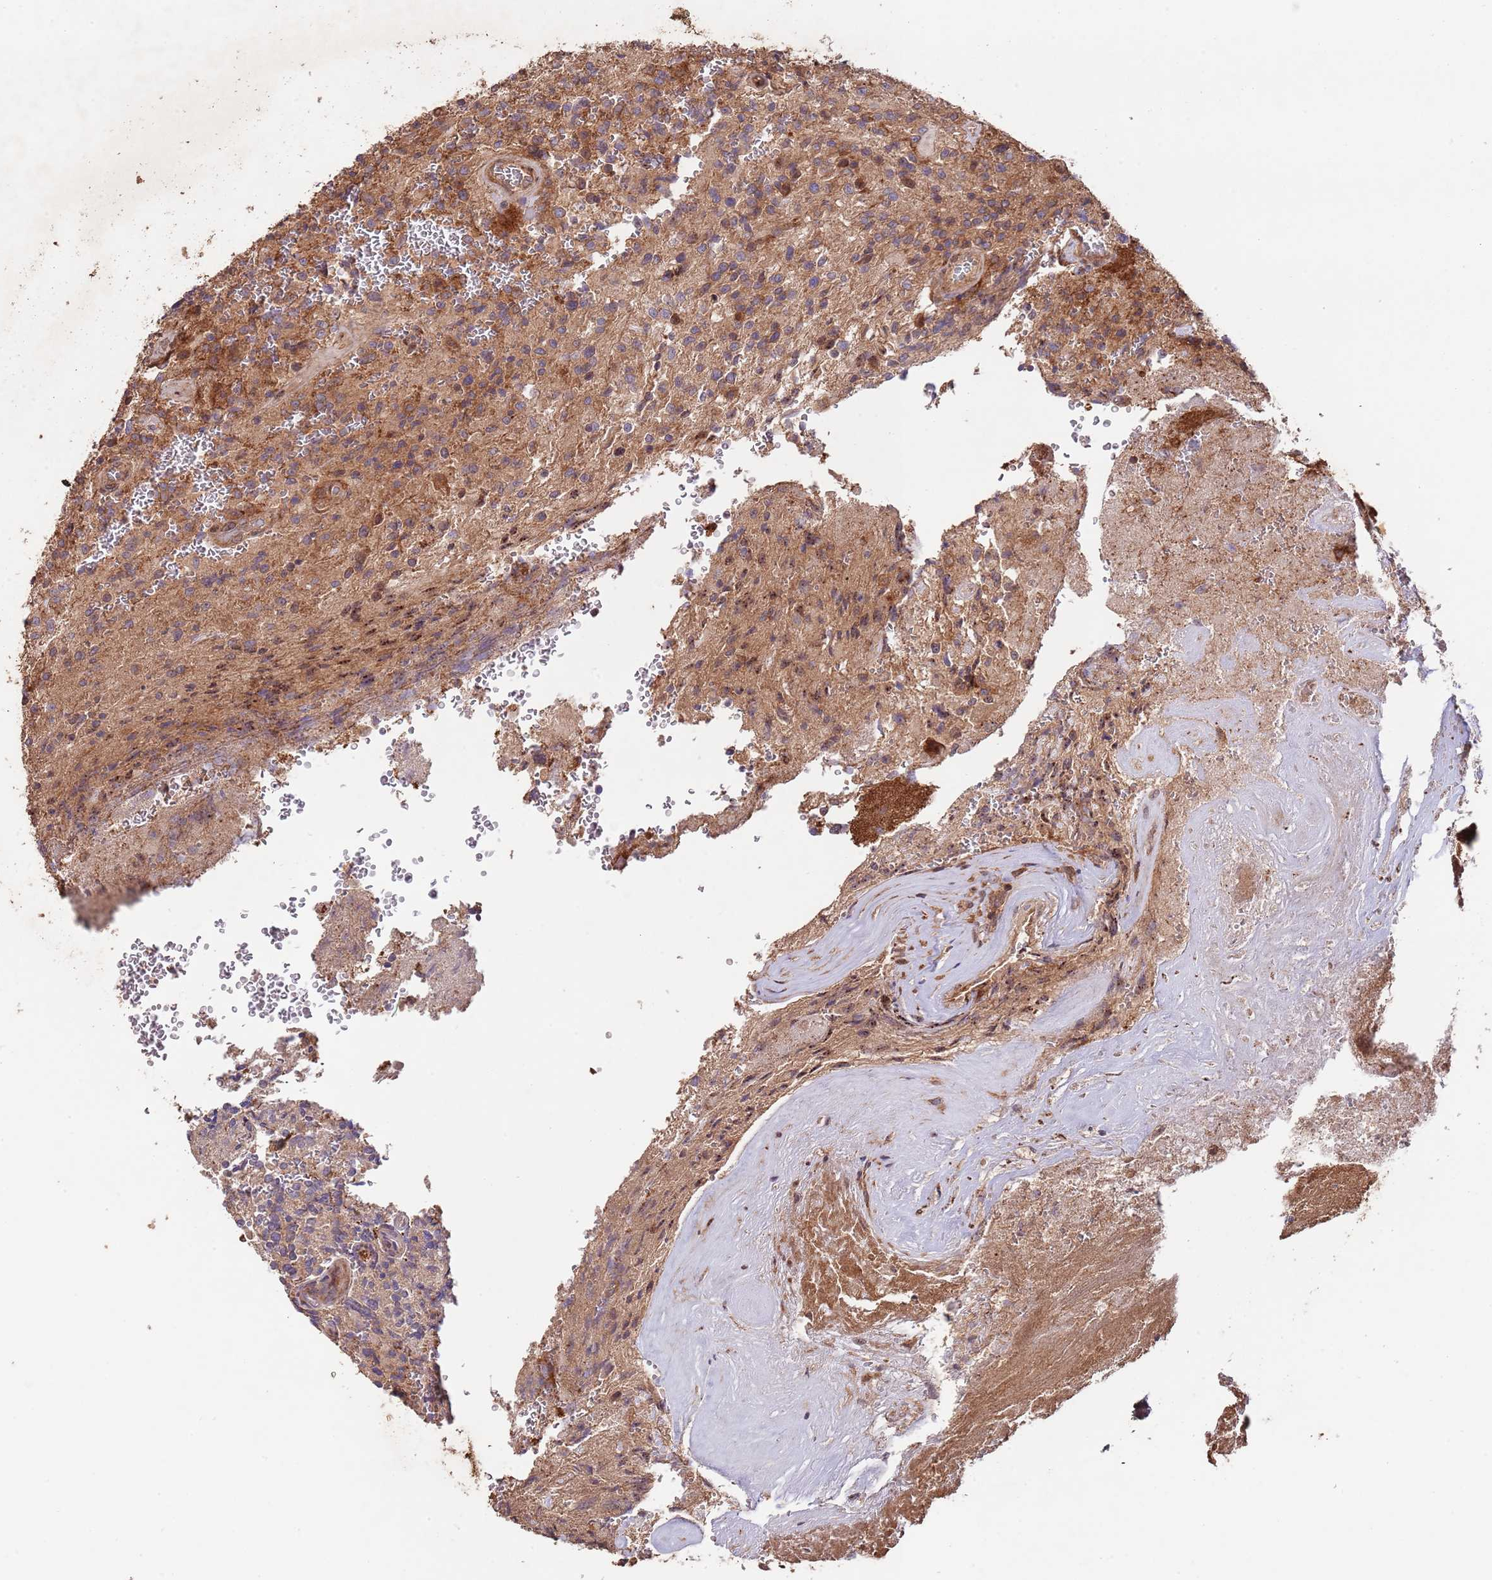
{"staining": {"intensity": "moderate", "quantity": "25%-75%", "location": "cytoplasmic/membranous"}, "tissue": "glioma", "cell_type": "Tumor cells", "image_type": "cancer", "snomed": [{"axis": "morphology", "description": "Normal tissue, NOS"}, {"axis": "morphology", "description": "Glioma, malignant, High grade"}, {"axis": "topography", "description": "Cerebral cortex"}], "caption": "Immunohistochemical staining of human glioma shows moderate cytoplasmic/membranous protein positivity in approximately 25%-75% of tumor cells.", "gene": "RNF19B", "patient": {"sex": "male", "age": 56}}